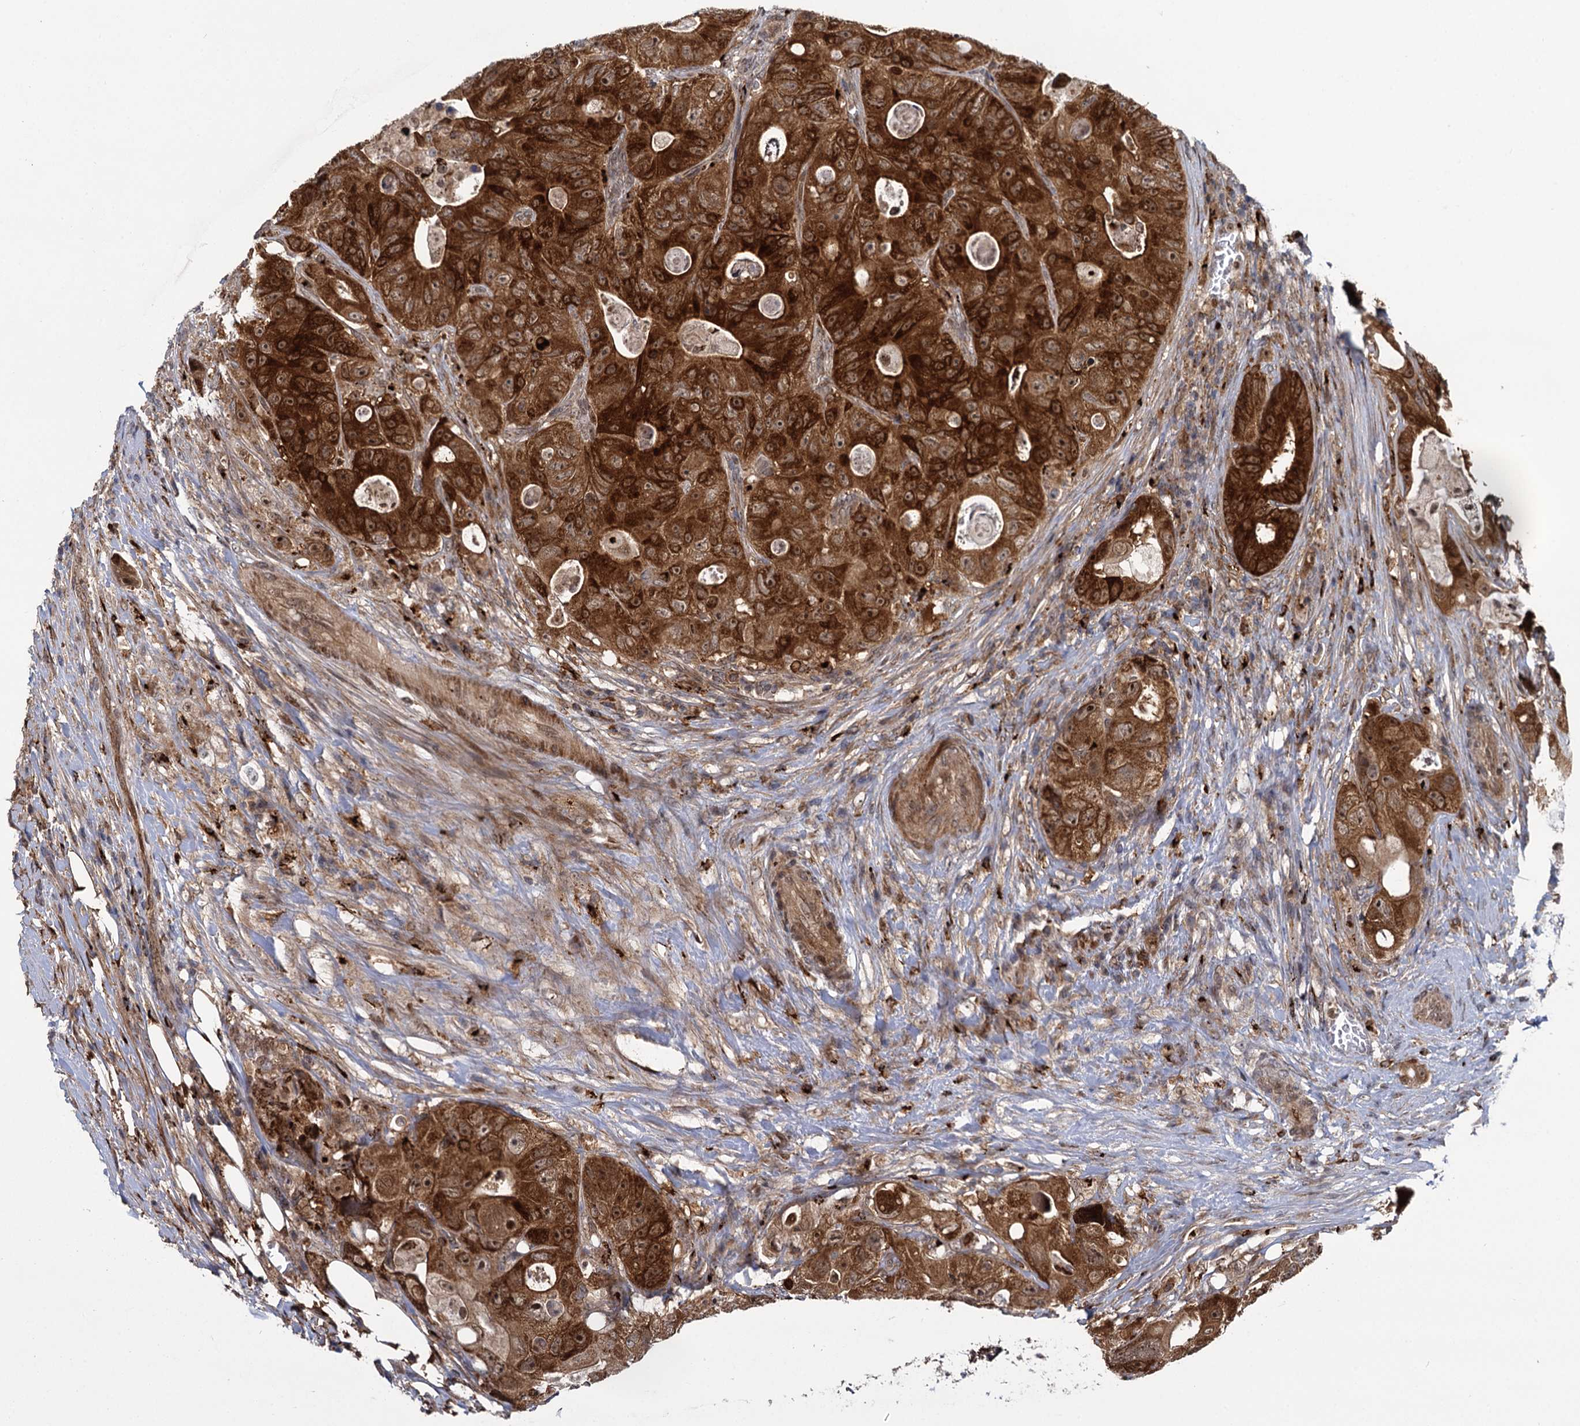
{"staining": {"intensity": "strong", "quantity": ">75%", "location": "cytoplasmic/membranous,nuclear"}, "tissue": "colorectal cancer", "cell_type": "Tumor cells", "image_type": "cancer", "snomed": [{"axis": "morphology", "description": "Adenocarcinoma, NOS"}, {"axis": "topography", "description": "Colon"}], "caption": "DAB immunohistochemical staining of human colorectal cancer (adenocarcinoma) demonstrates strong cytoplasmic/membranous and nuclear protein staining in about >75% of tumor cells.", "gene": "GAL3ST4", "patient": {"sex": "female", "age": 46}}